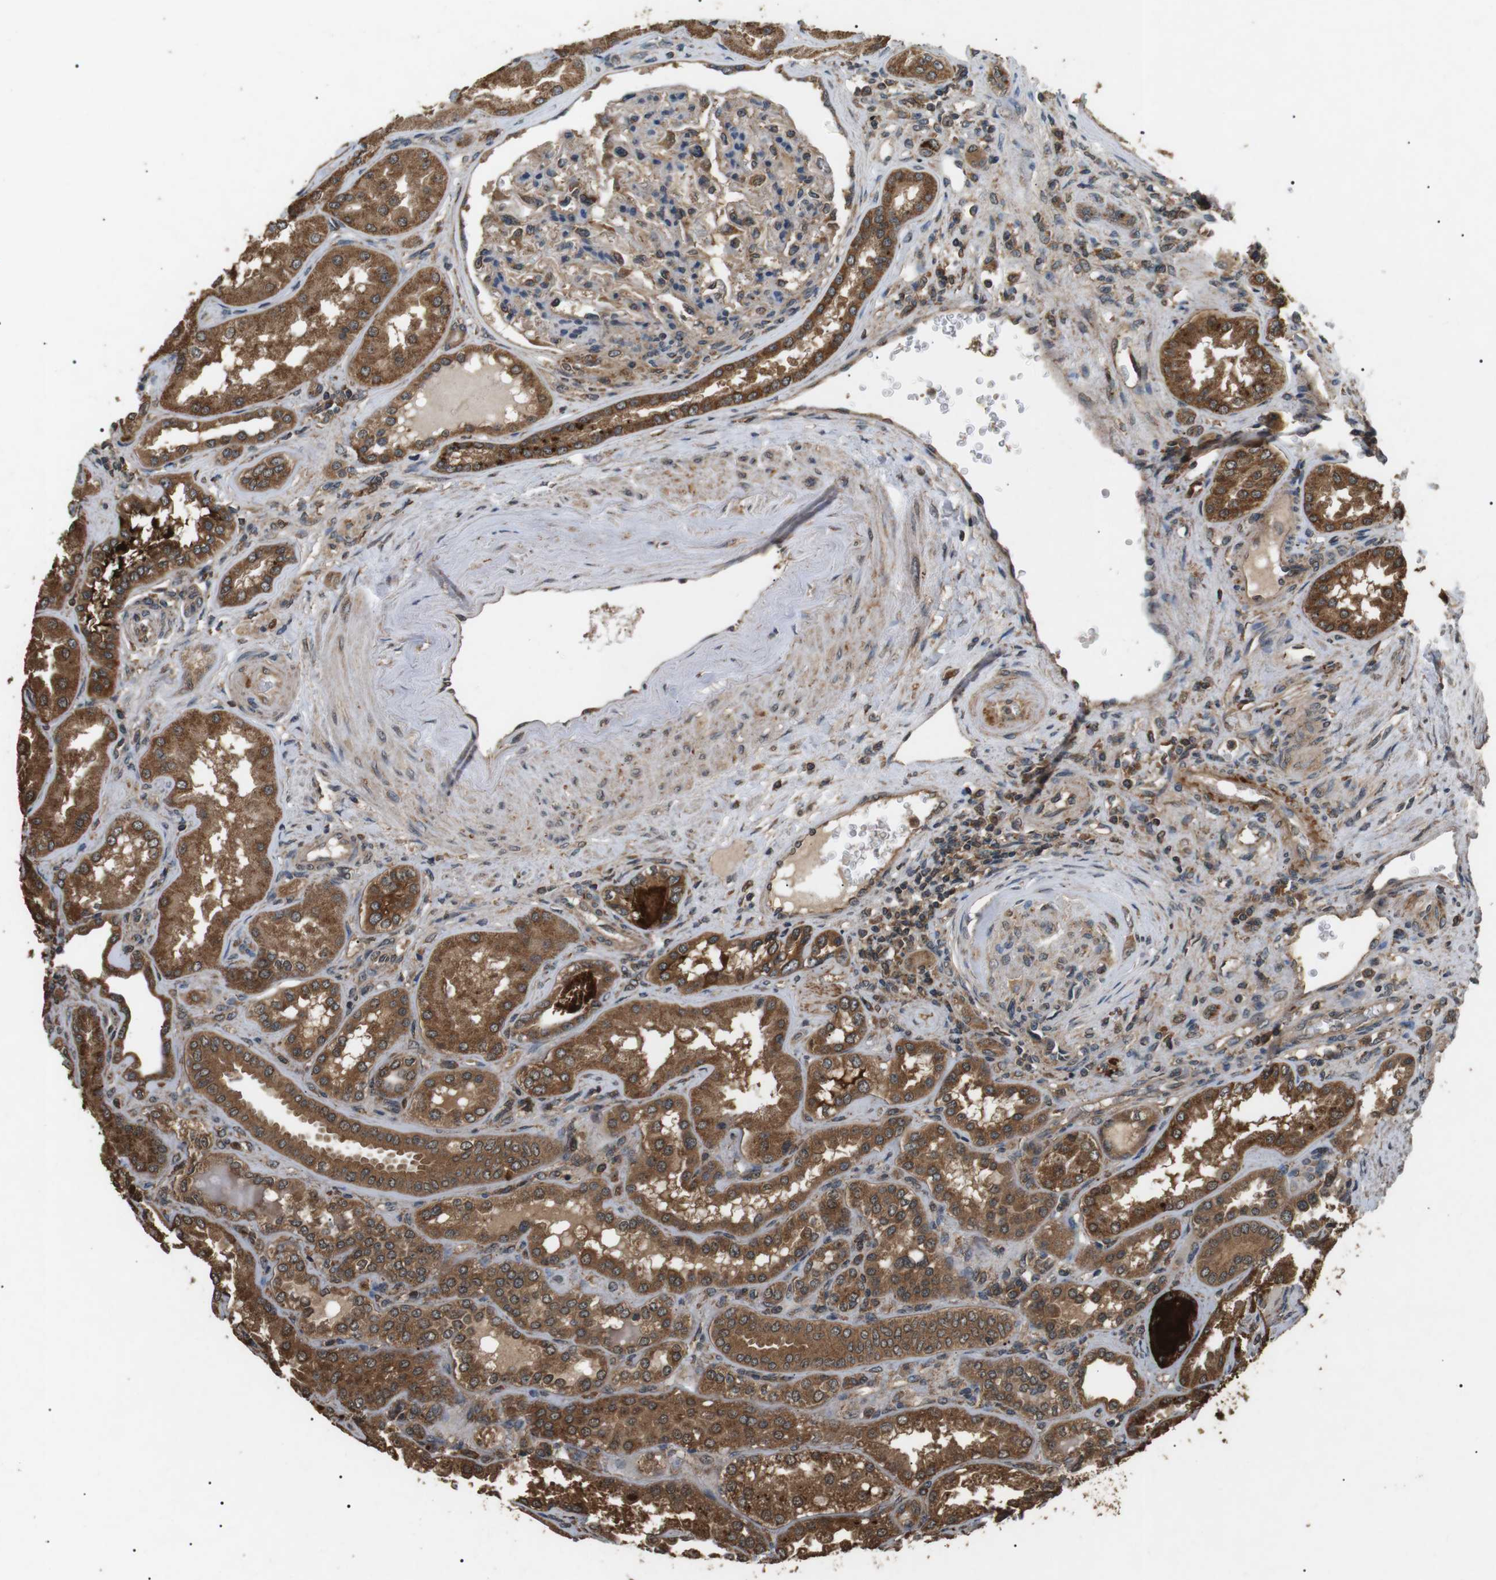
{"staining": {"intensity": "moderate", "quantity": "25%-75%", "location": "cytoplasmic/membranous"}, "tissue": "kidney", "cell_type": "Cells in glomeruli", "image_type": "normal", "snomed": [{"axis": "morphology", "description": "Normal tissue, NOS"}, {"axis": "topography", "description": "Kidney"}], "caption": "Immunohistochemical staining of benign kidney exhibits moderate cytoplasmic/membranous protein positivity in approximately 25%-75% of cells in glomeruli.", "gene": "TBC1D15", "patient": {"sex": "female", "age": 56}}